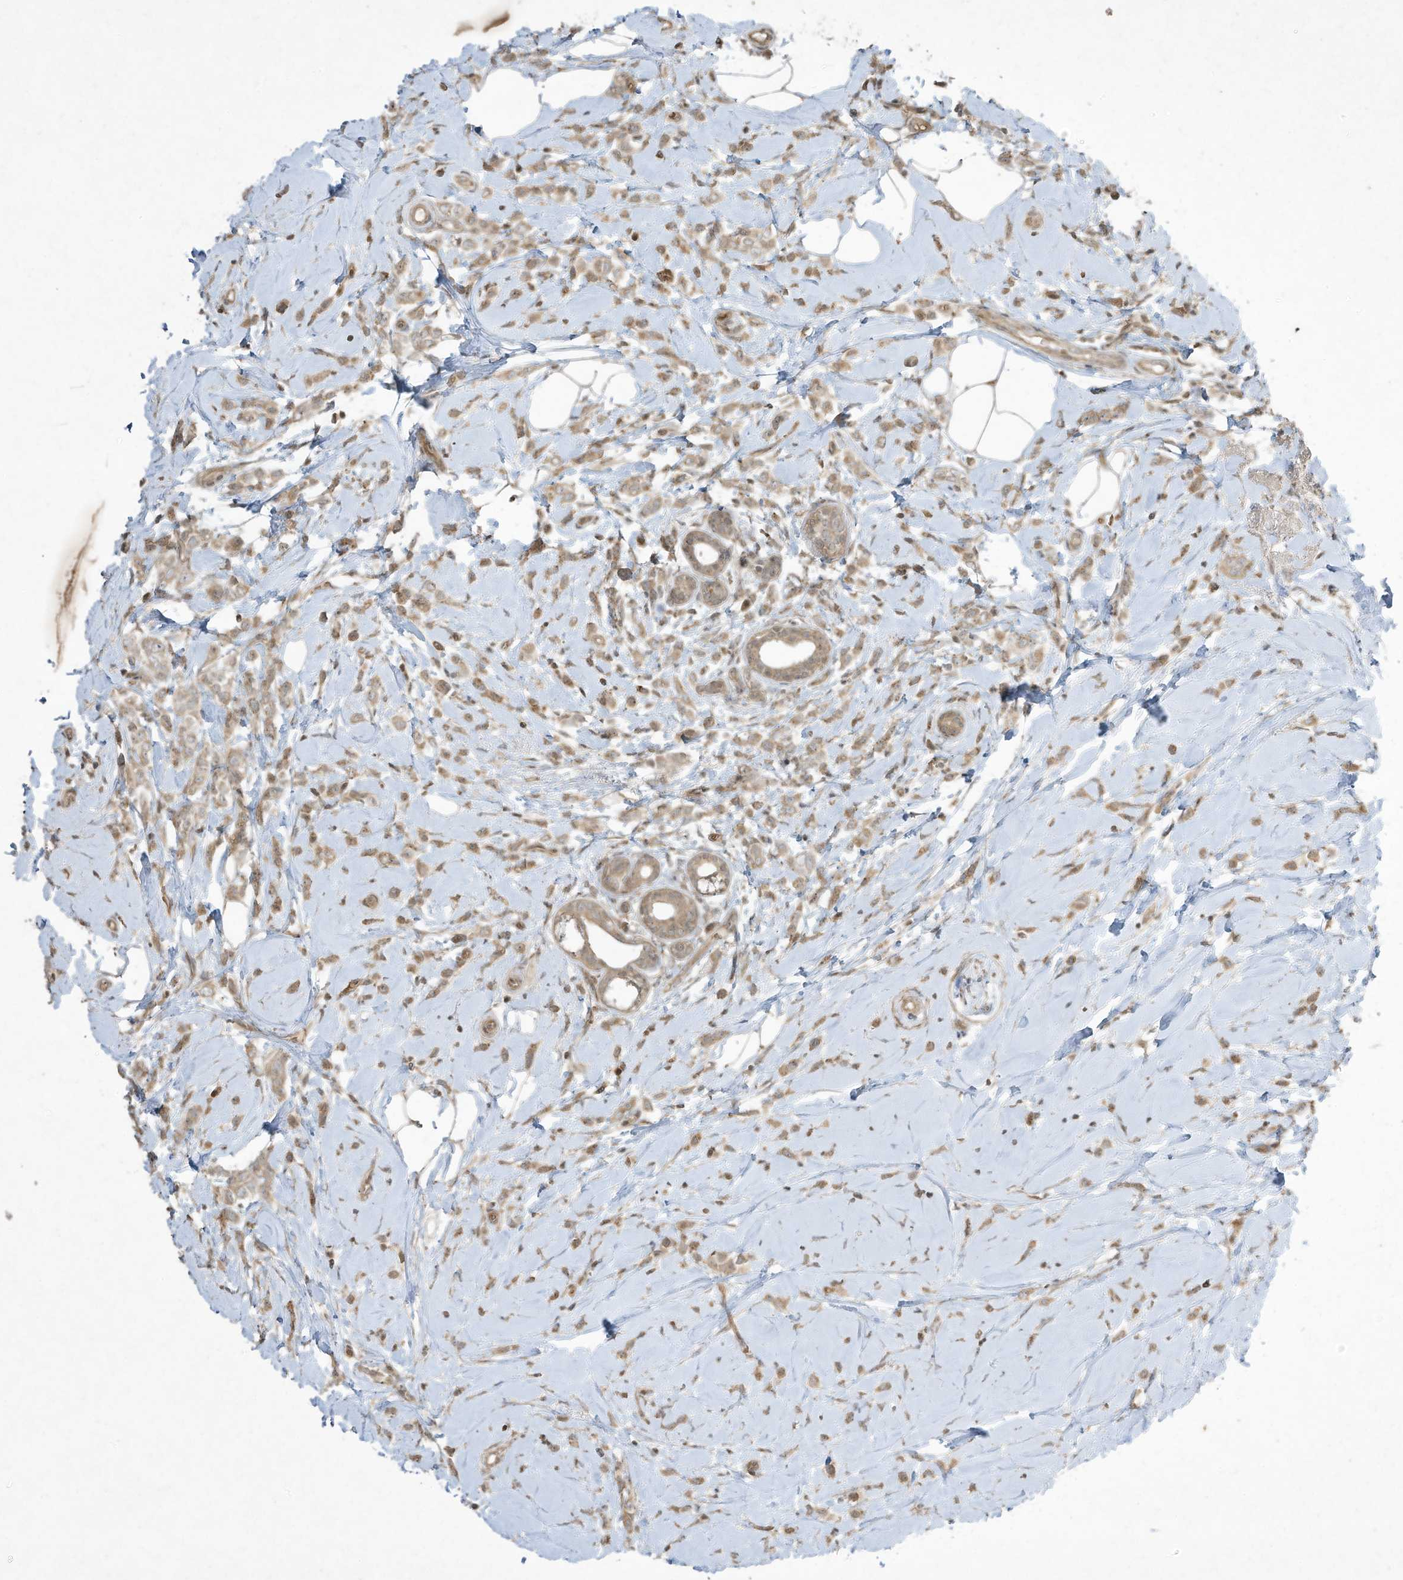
{"staining": {"intensity": "weak", "quantity": ">75%", "location": "cytoplasmic/membranous"}, "tissue": "breast cancer", "cell_type": "Tumor cells", "image_type": "cancer", "snomed": [{"axis": "morphology", "description": "Lobular carcinoma"}, {"axis": "topography", "description": "Breast"}], "caption": "Weak cytoplasmic/membranous staining for a protein is appreciated in about >75% of tumor cells of lobular carcinoma (breast) using immunohistochemistry (IHC).", "gene": "MATN2", "patient": {"sex": "female", "age": 47}}